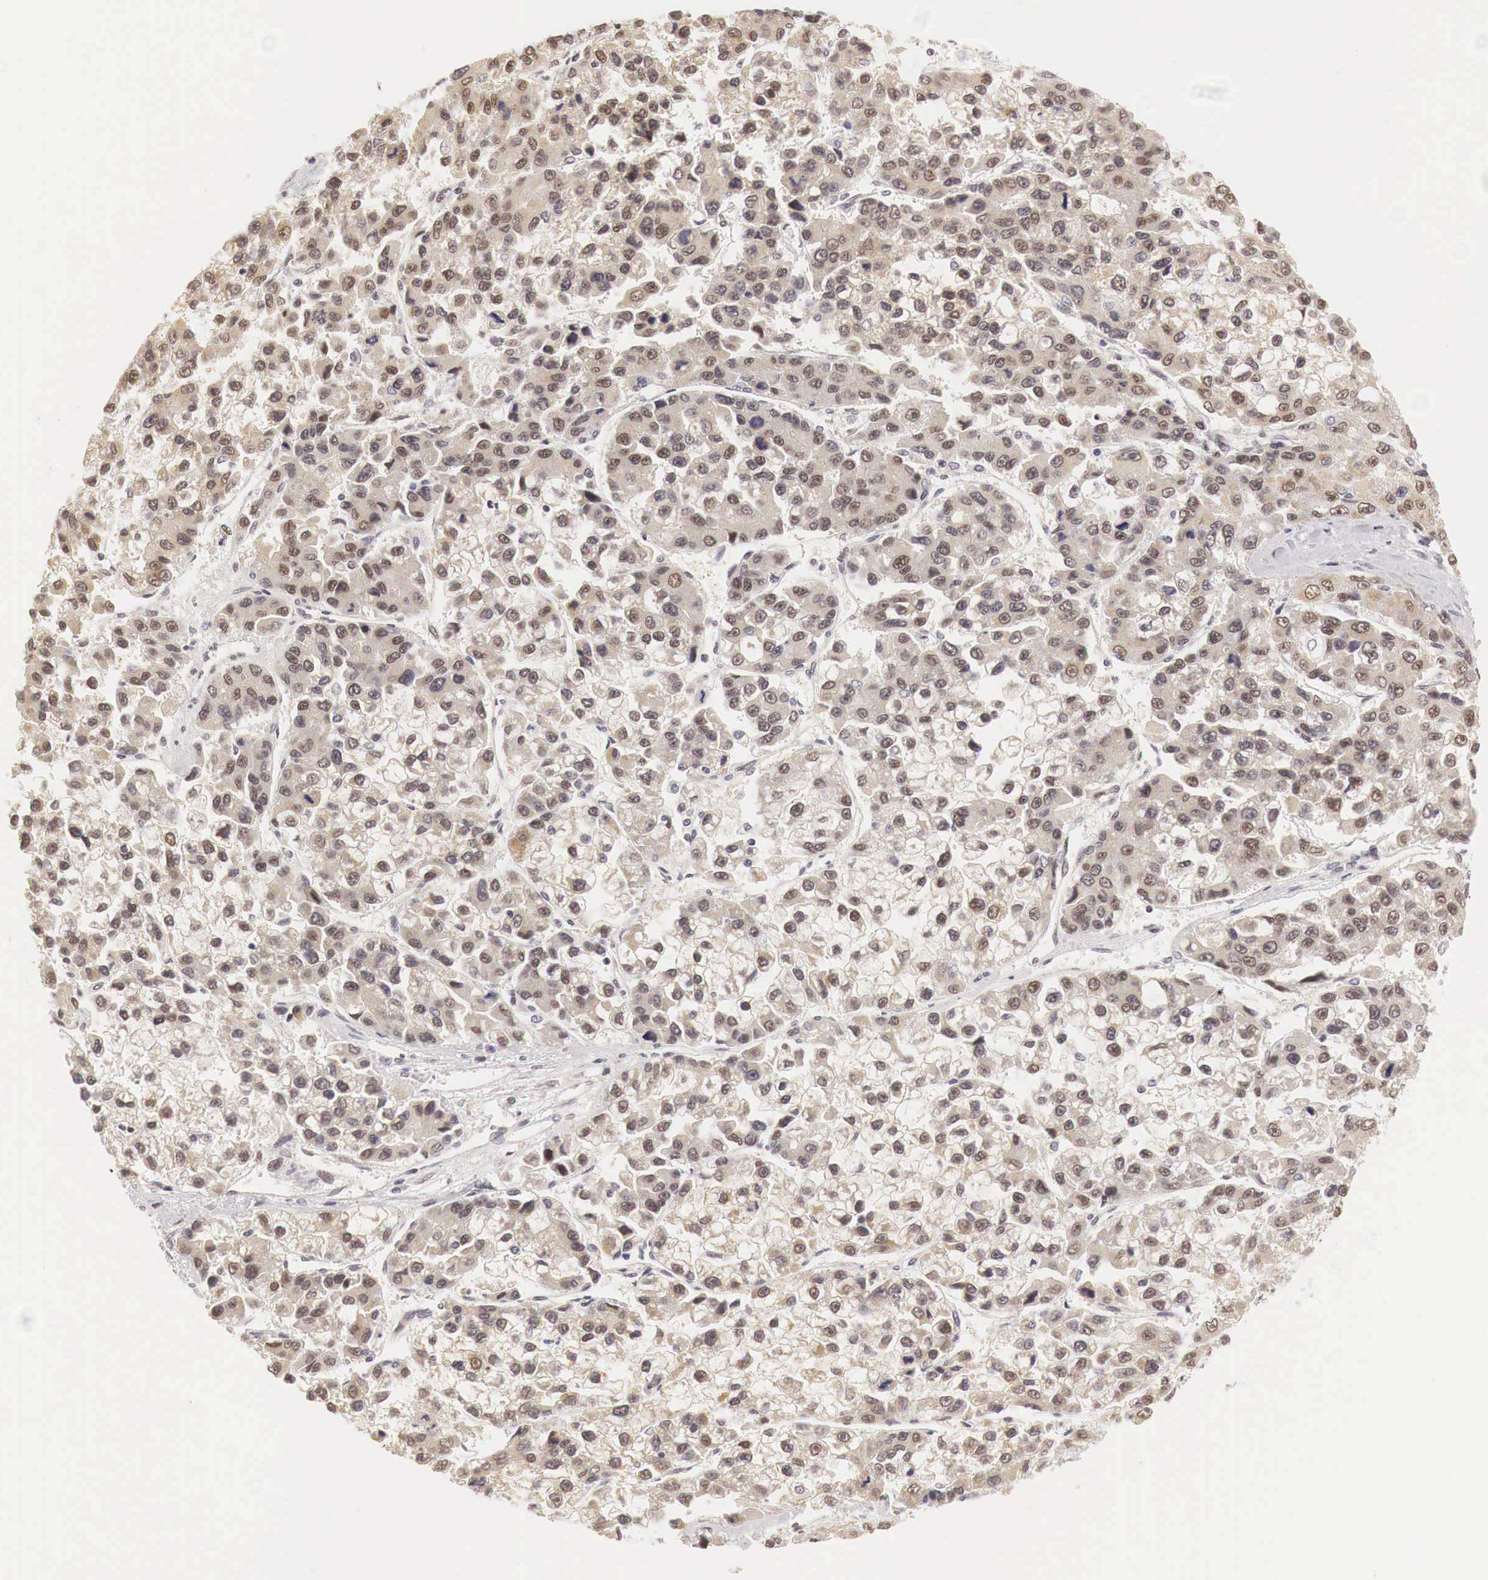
{"staining": {"intensity": "weak", "quantity": ">75%", "location": "cytoplasmic/membranous,nuclear"}, "tissue": "liver cancer", "cell_type": "Tumor cells", "image_type": "cancer", "snomed": [{"axis": "morphology", "description": "Carcinoma, Hepatocellular, NOS"}, {"axis": "topography", "description": "Liver"}], "caption": "IHC of human liver hepatocellular carcinoma reveals low levels of weak cytoplasmic/membranous and nuclear staining in about >75% of tumor cells. The staining was performed using DAB (3,3'-diaminobenzidine) to visualize the protein expression in brown, while the nuclei were stained in blue with hematoxylin (Magnification: 20x).", "gene": "GPKOW", "patient": {"sex": "female", "age": 66}}